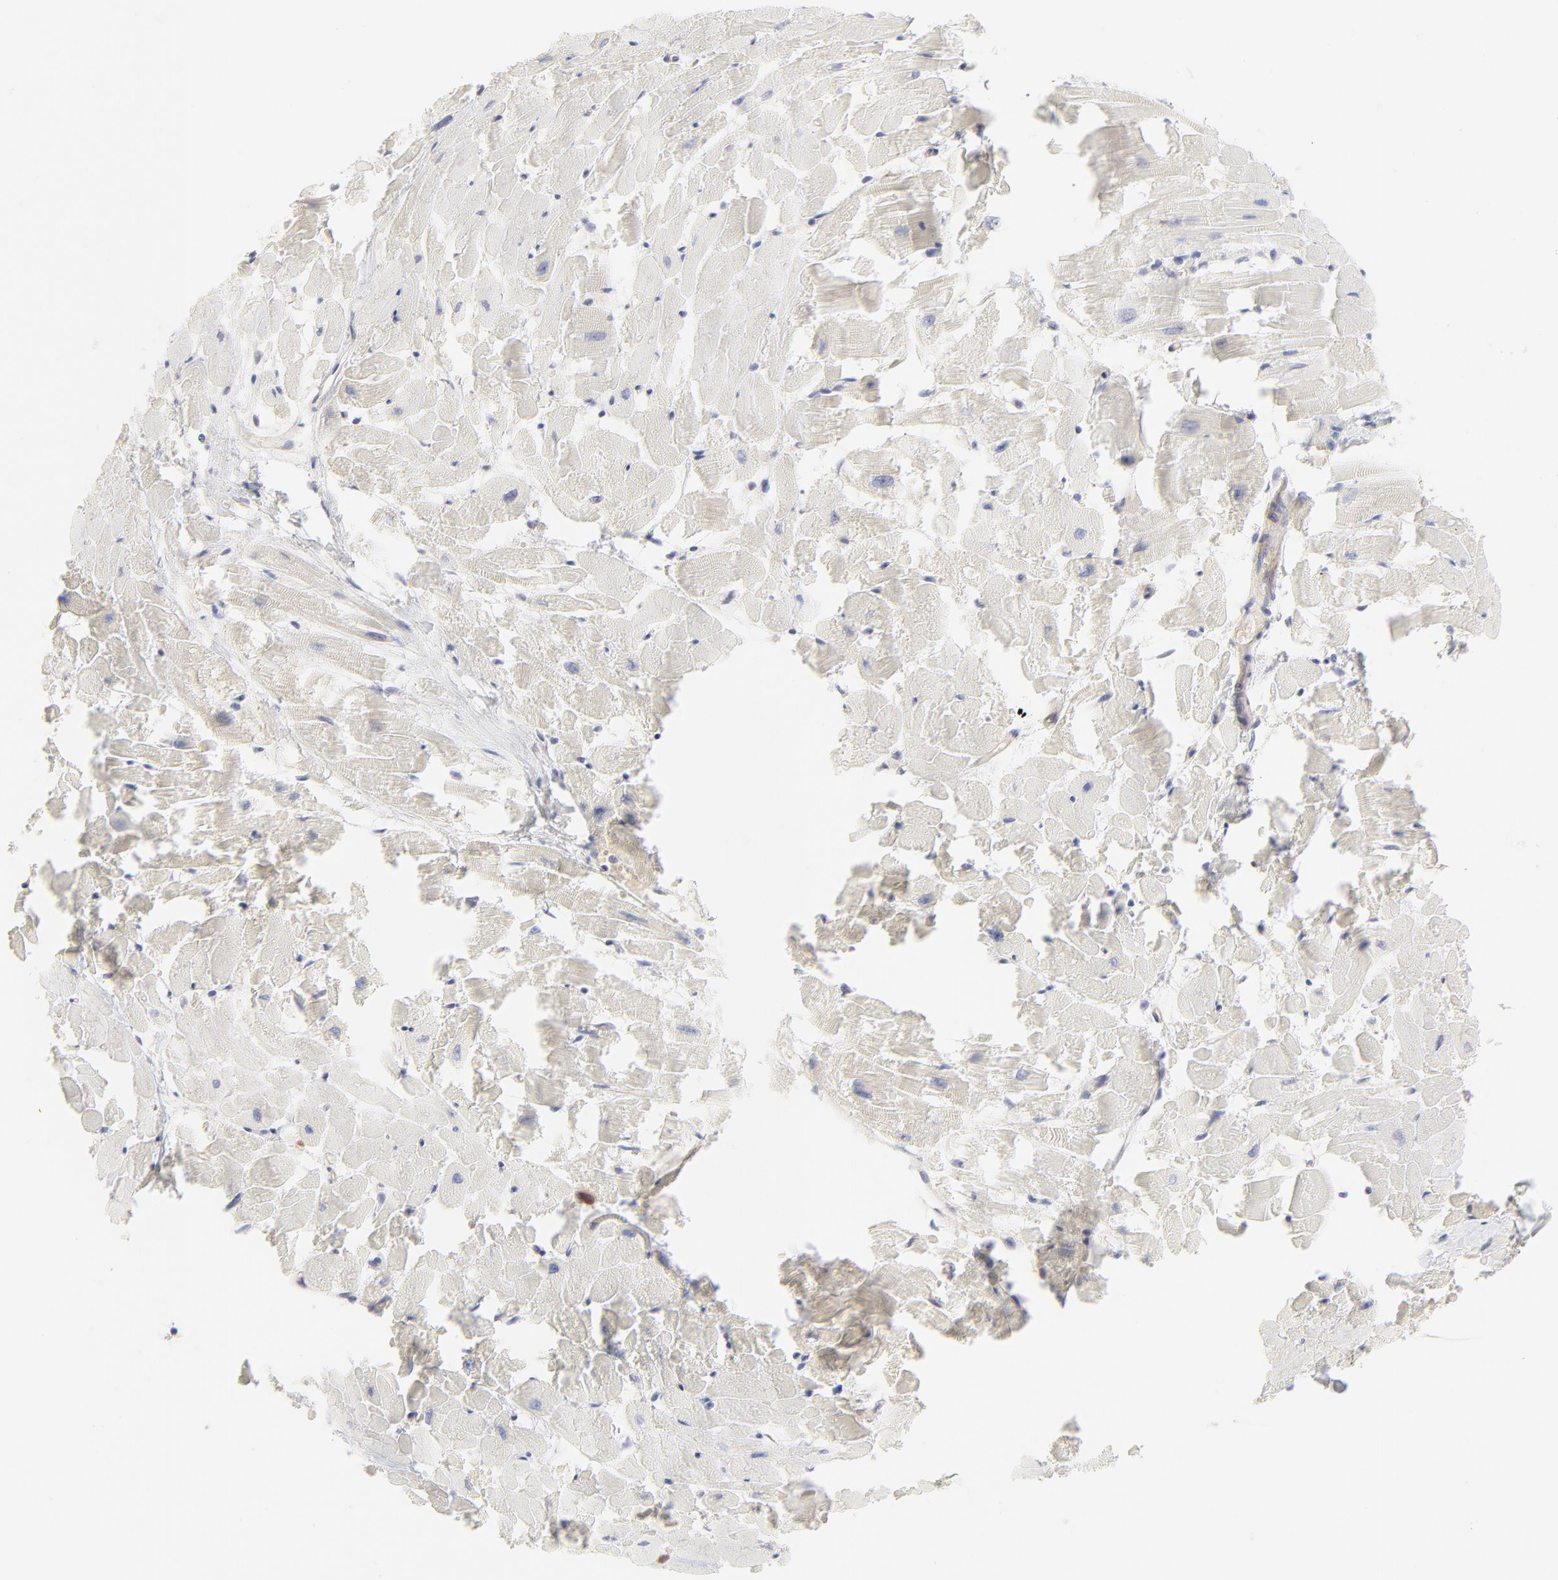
{"staining": {"intensity": "negative", "quantity": "none", "location": "none"}, "tissue": "heart muscle", "cell_type": "Cardiomyocytes", "image_type": "normal", "snomed": [{"axis": "morphology", "description": "Normal tissue, NOS"}, {"axis": "topography", "description": "Heart"}], "caption": "Cardiomyocytes are negative for protein expression in normal human heart muscle. (Brightfield microscopy of DAB (3,3'-diaminobenzidine) IHC at high magnification).", "gene": "ELF3", "patient": {"sex": "female", "age": 19}}